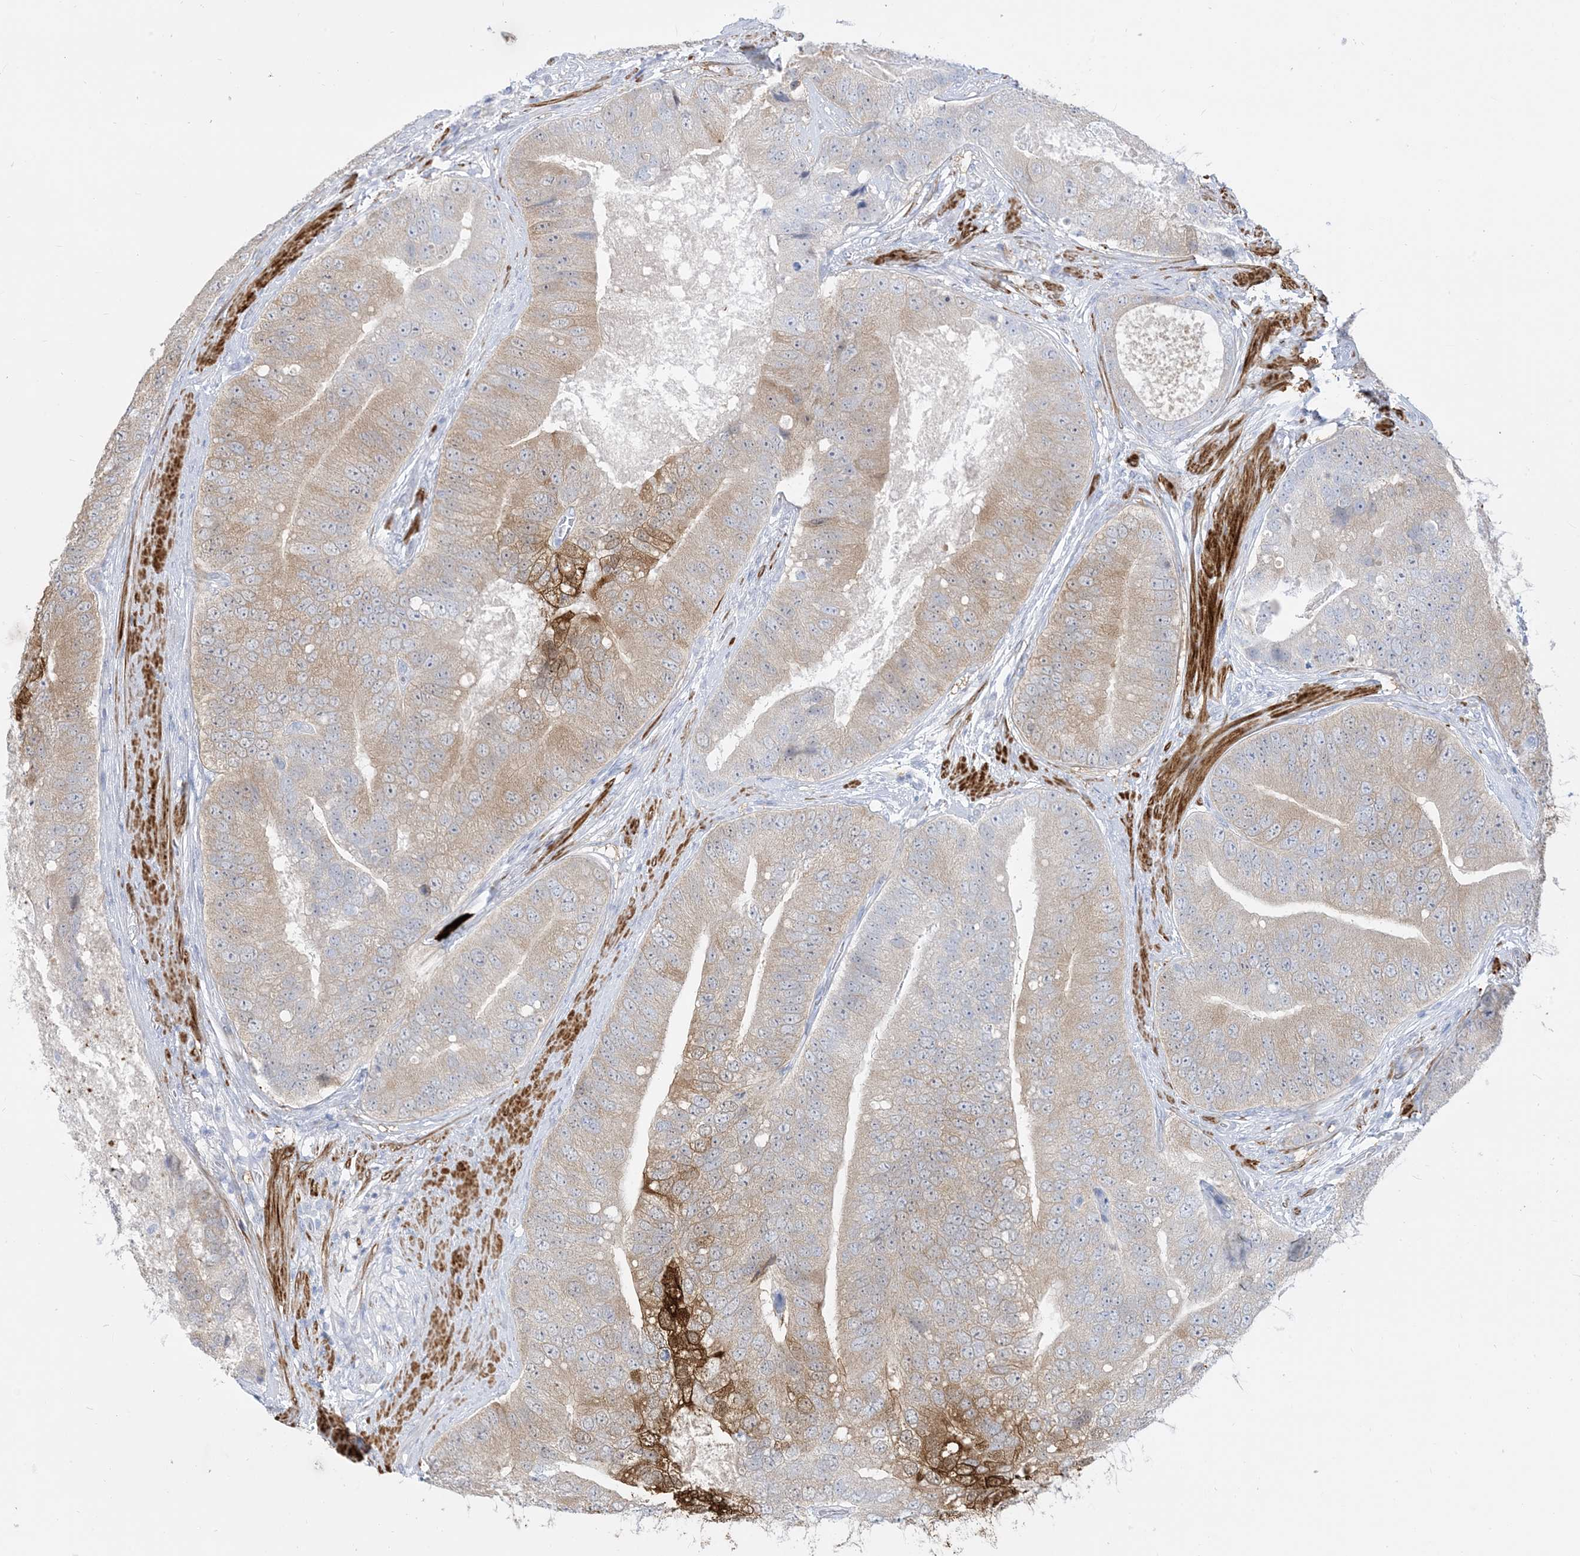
{"staining": {"intensity": "moderate", "quantity": "25%-75%", "location": "cytoplasmic/membranous"}, "tissue": "prostate cancer", "cell_type": "Tumor cells", "image_type": "cancer", "snomed": [{"axis": "morphology", "description": "Adenocarcinoma, High grade"}, {"axis": "topography", "description": "Prostate"}], "caption": "Tumor cells display moderate cytoplasmic/membranous staining in approximately 25%-75% of cells in prostate cancer (high-grade adenocarcinoma).", "gene": "MARS2", "patient": {"sex": "male", "age": 70}}